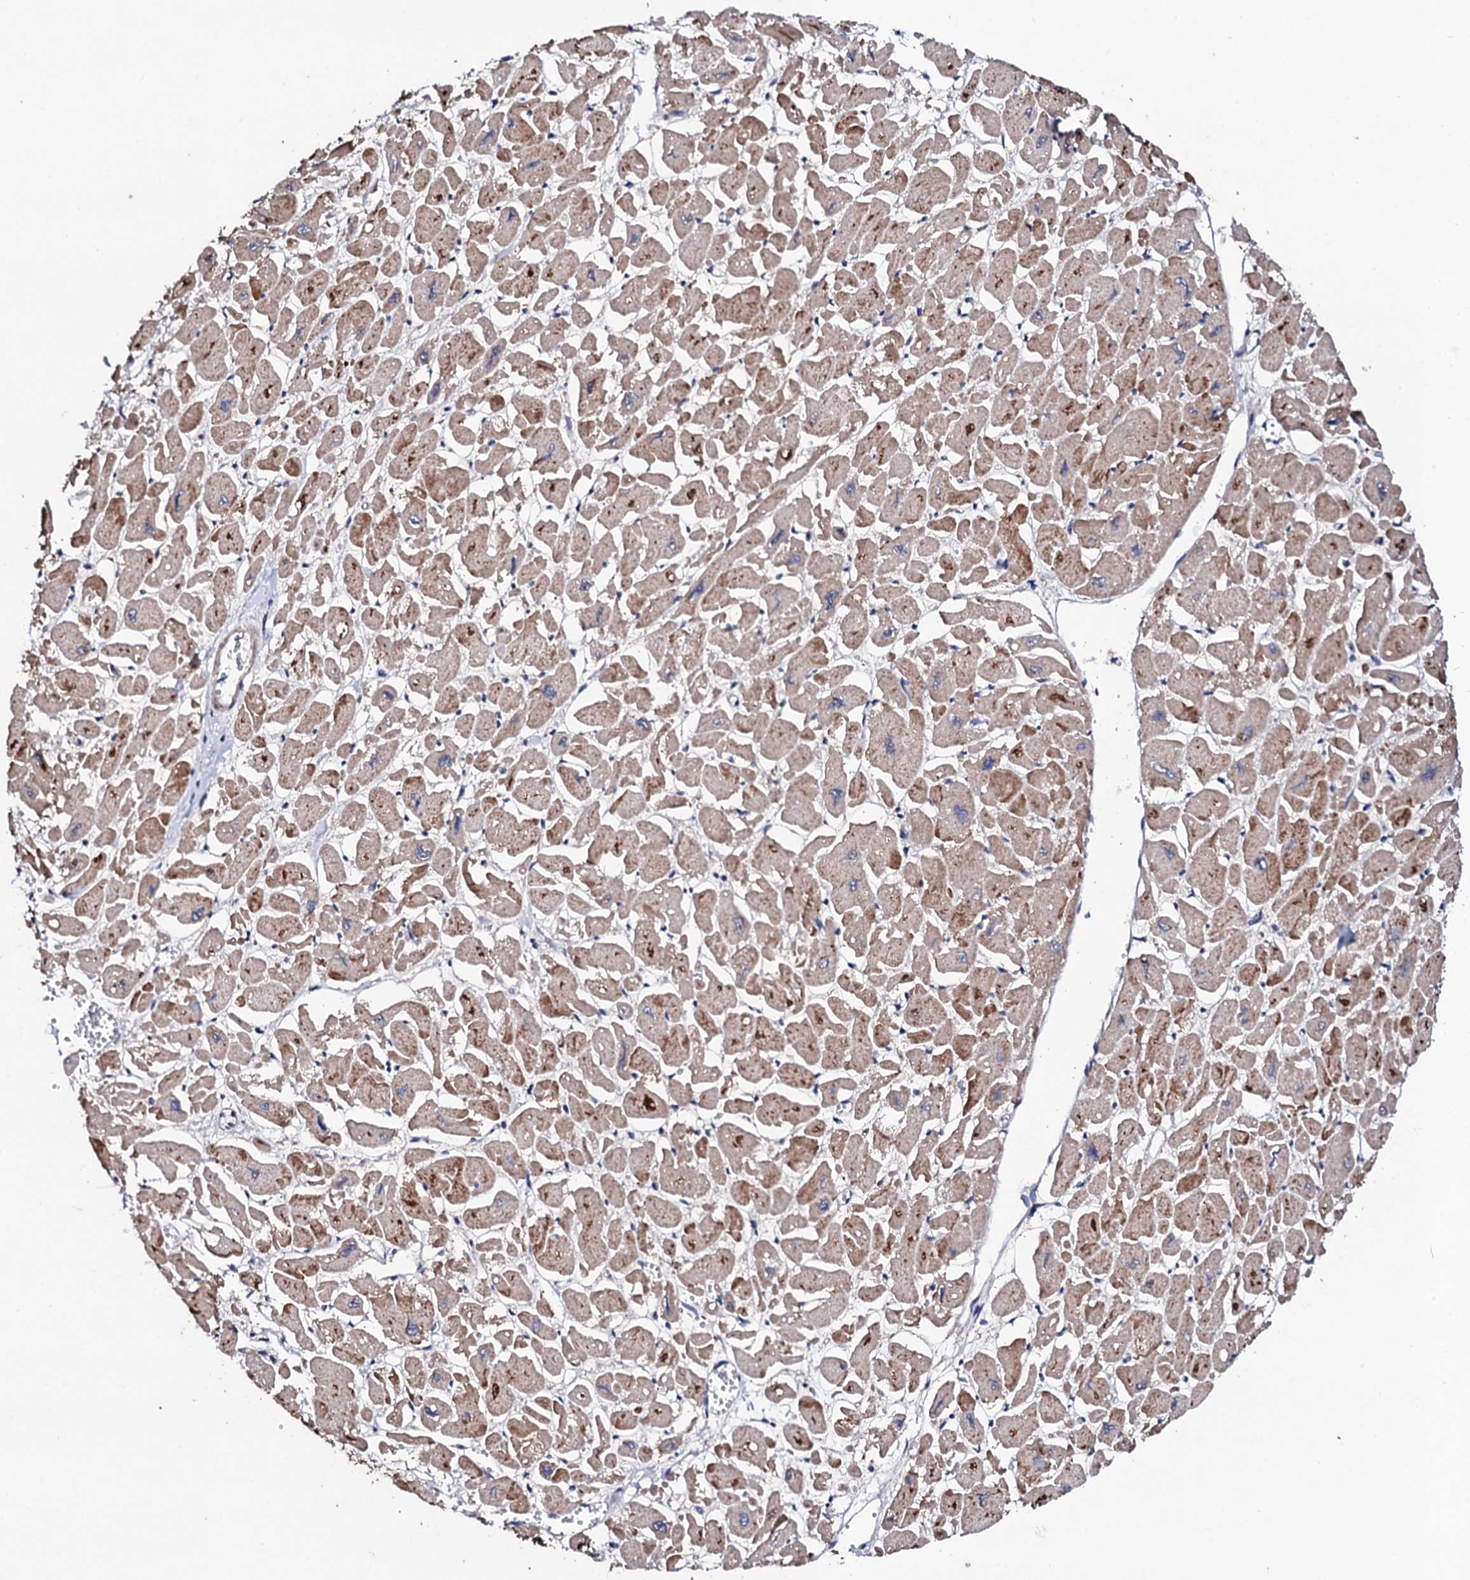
{"staining": {"intensity": "moderate", "quantity": "<25%", "location": "cytoplasmic/membranous"}, "tissue": "heart muscle", "cell_type": "Cardiomyocytes", "image_type": "normal", "snomed": [{"axis": "morphology", "description": "Normal tissue, NOS"}, {"axis": "topography", "description": "Heart"}], "caption": "Moderate cytoplasmic/membranous protein positivity is present in about <25% of cardiomyocytes in heart muscle.", "gene": "IP6K1", "patient": {"sex": "male", "age": 54}}